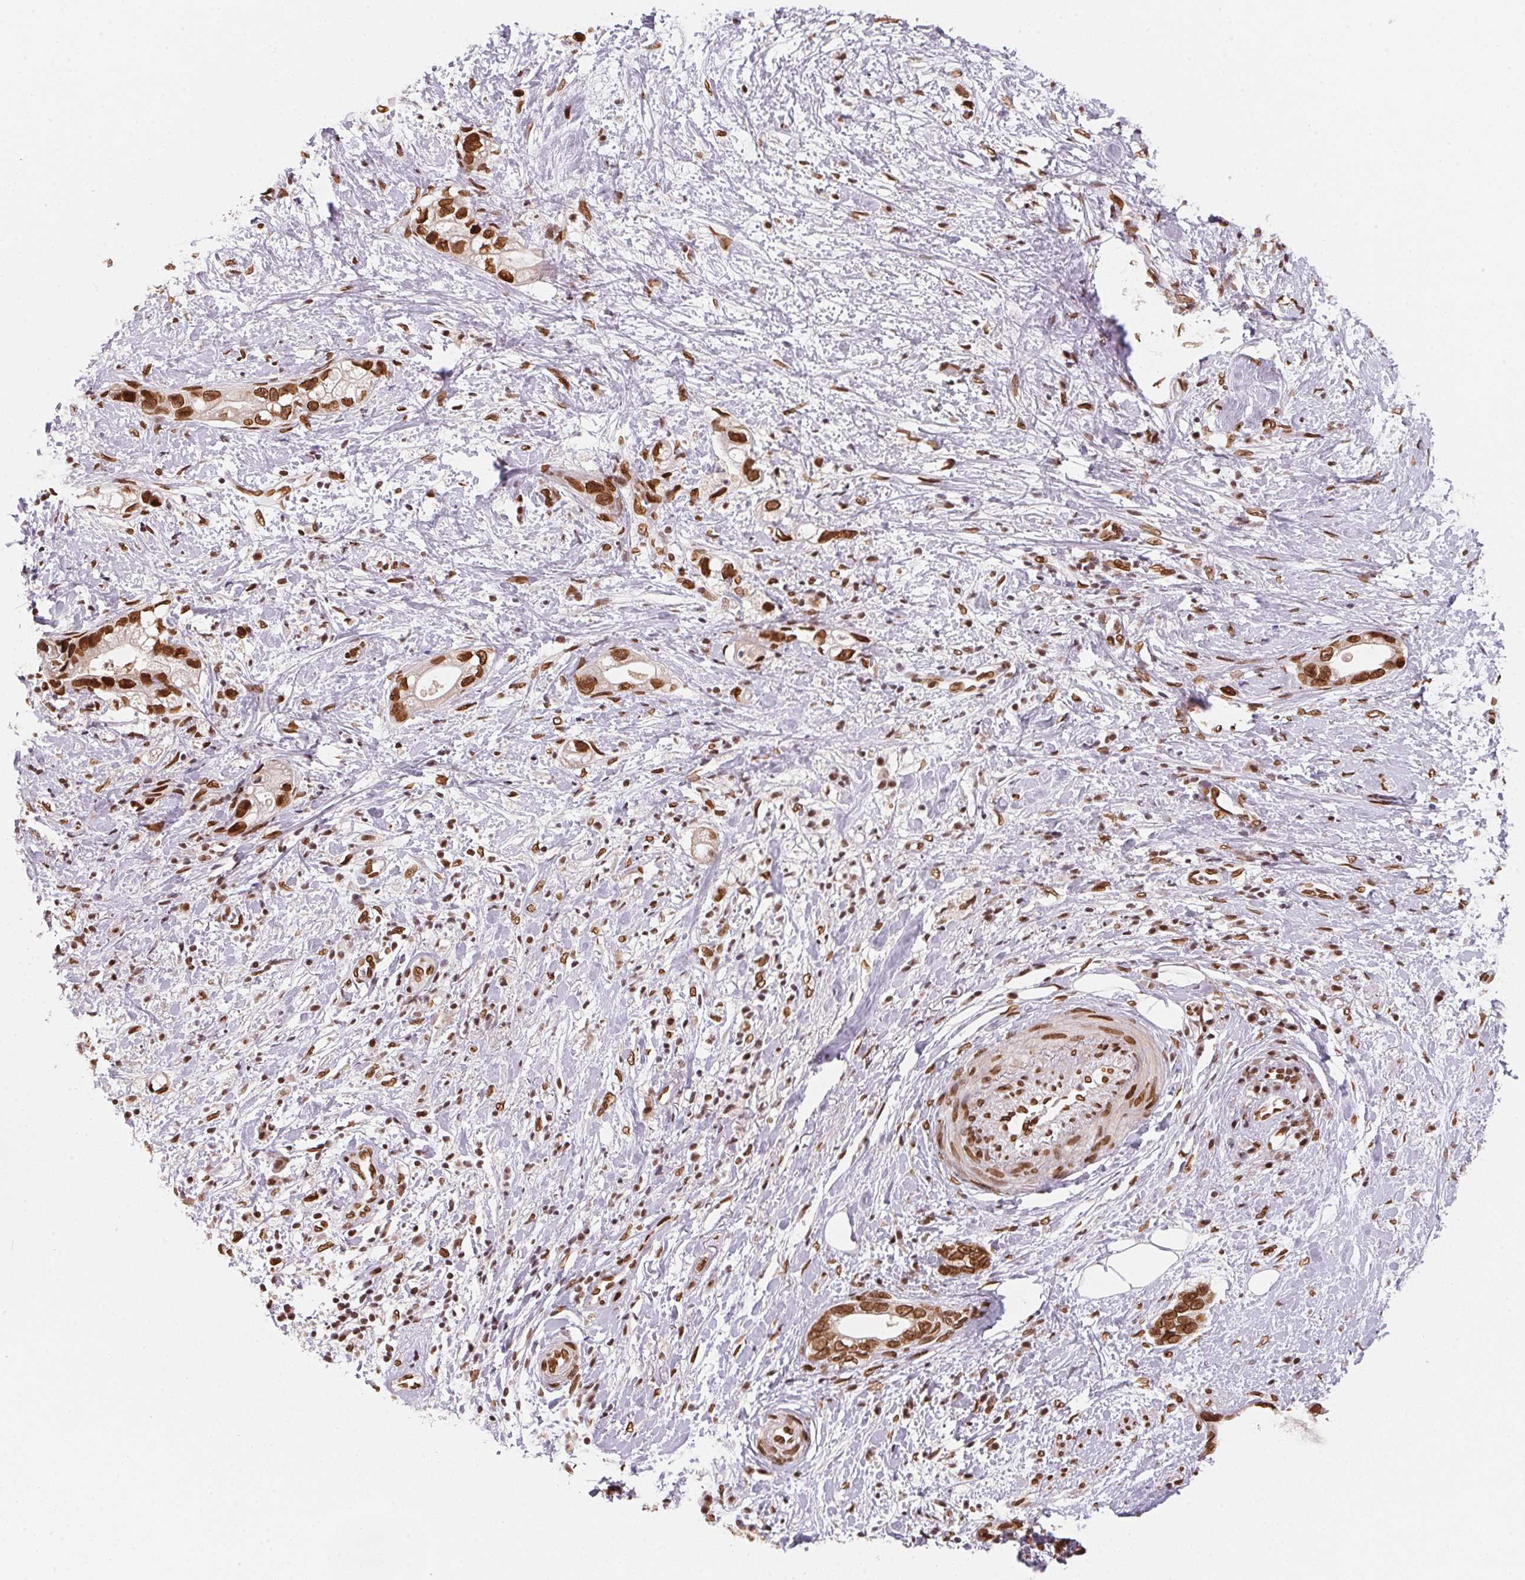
{"staining": {"intensity": "strong", "quantity": ">75%", "location": "cytoplasmic/membranous,nuclear"}, "tissue": "stomach cancer", "cell_type": "Tumor cells", "image_type": "cancer", "snomed": [{"axis": "morphology", "description": "Adenocarcinoma, NOS"}, {"axis": "topography", "description": "Stomach"}], "caption": "Protein staining of adenocarcinoma (stomach) tissue reveals strong cytoplasmic/membranous and nuclear positivity in about >75% of tumor cells. Using DAB (brown) and hematoxylin (blue) stains, captured at high magnification using brightfield microscopy.", "gene": "SAP30BP", "patient": {"sex": "male", "age": 55}}